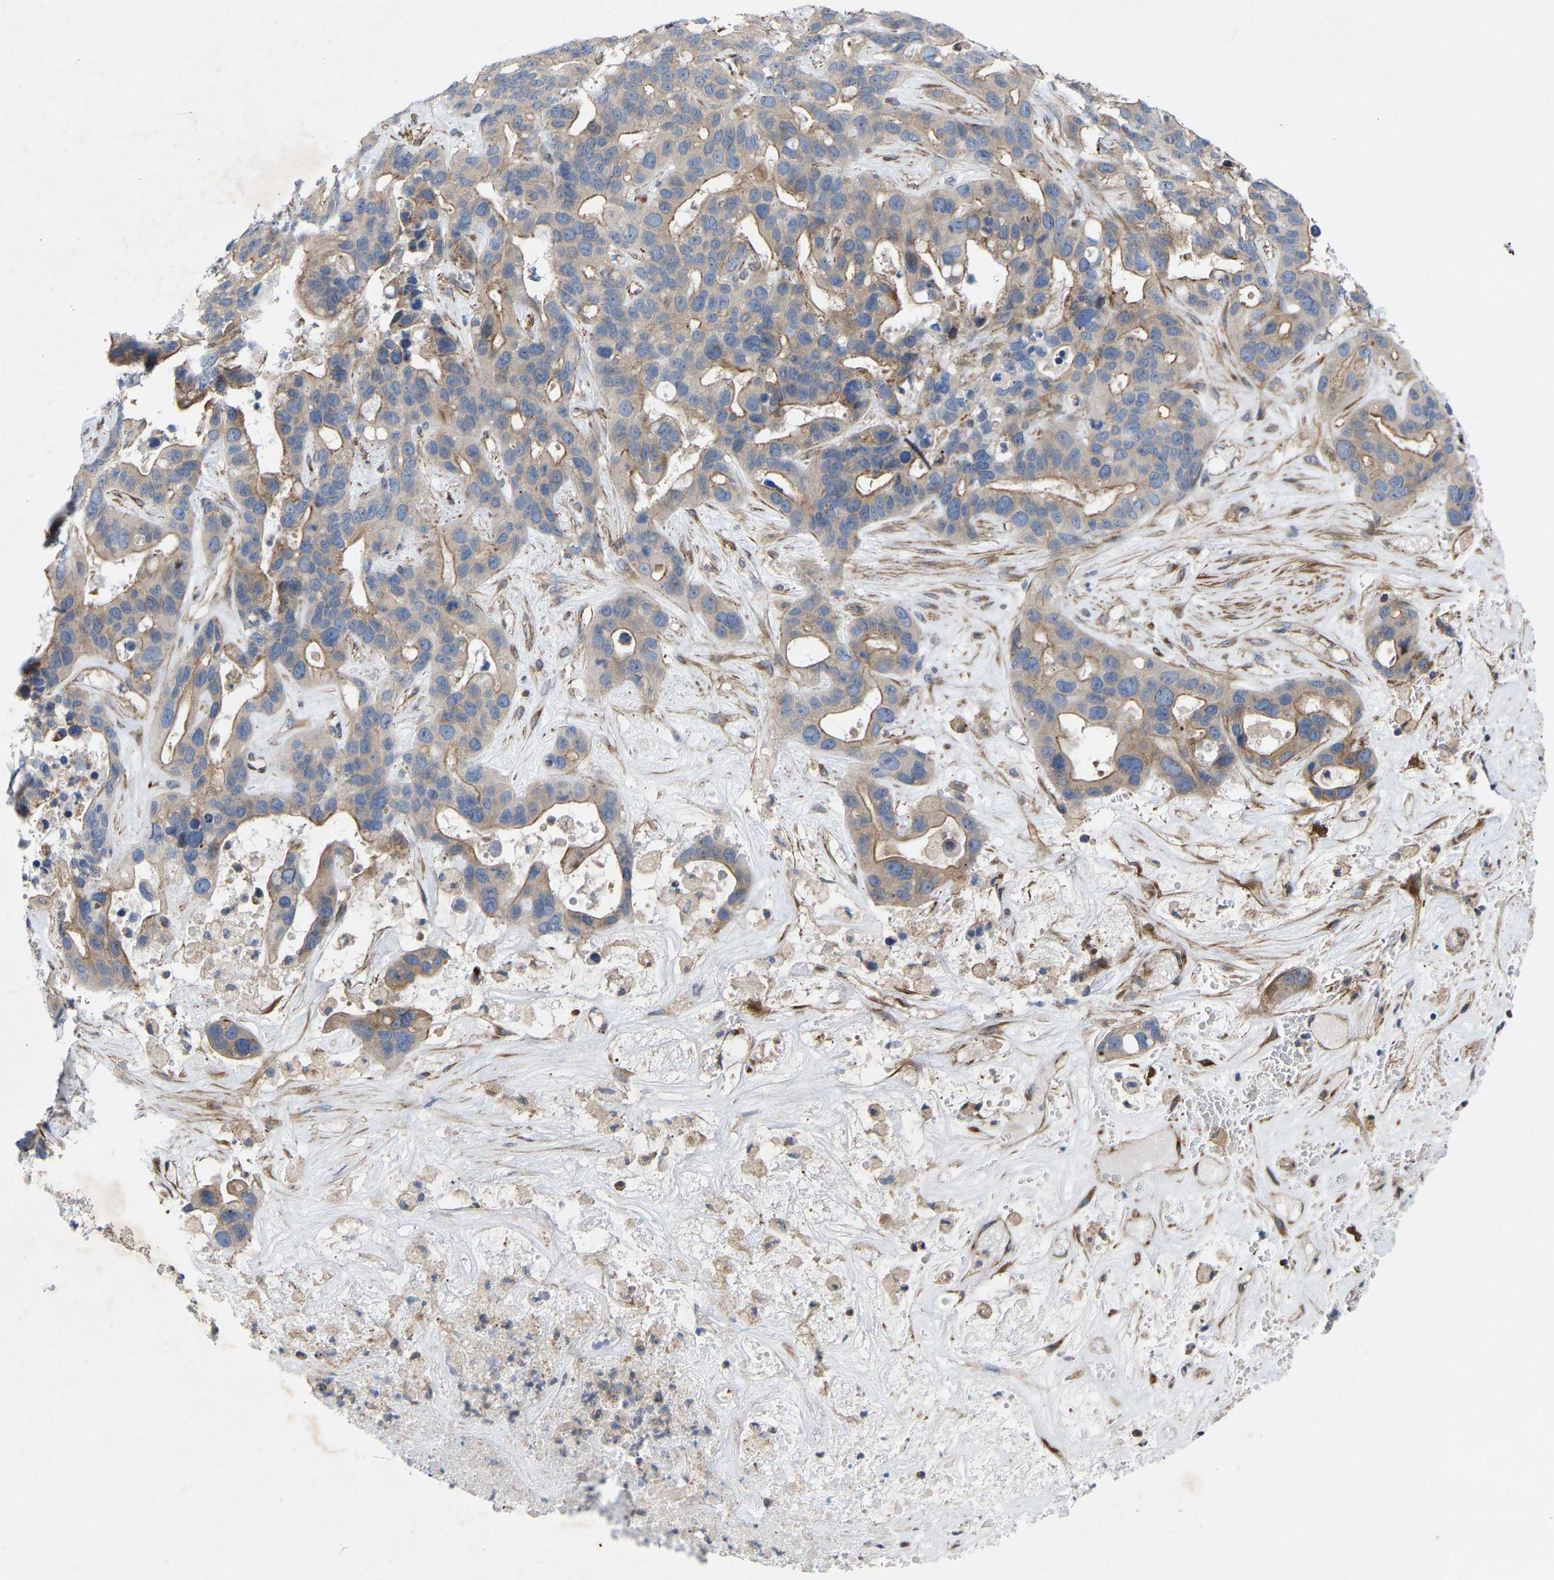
{"staining": {"intensity": "weak", "quantity": ">75%", "location": "cytoplasmic/membranous"}, "tissue": "liver cancer", "cell_type": "Tumor cells", "image_type": "cancer", "snomed": [{"axis": "morphology", "description": "Cholangiocarcinoma"}, {"axis": "topography", "description": "Liver"}], "caption": "Liver cholangiocarcinoma stained for a protein displays weak cytoplasmic/membranous positivity in tumor cells. (DAB (3,3'-diaminobenzidine) IHC with brightfield microscopy, high magnification).", "gene": "TOR1B", "patient": {"sex": "female", "age": 65}}